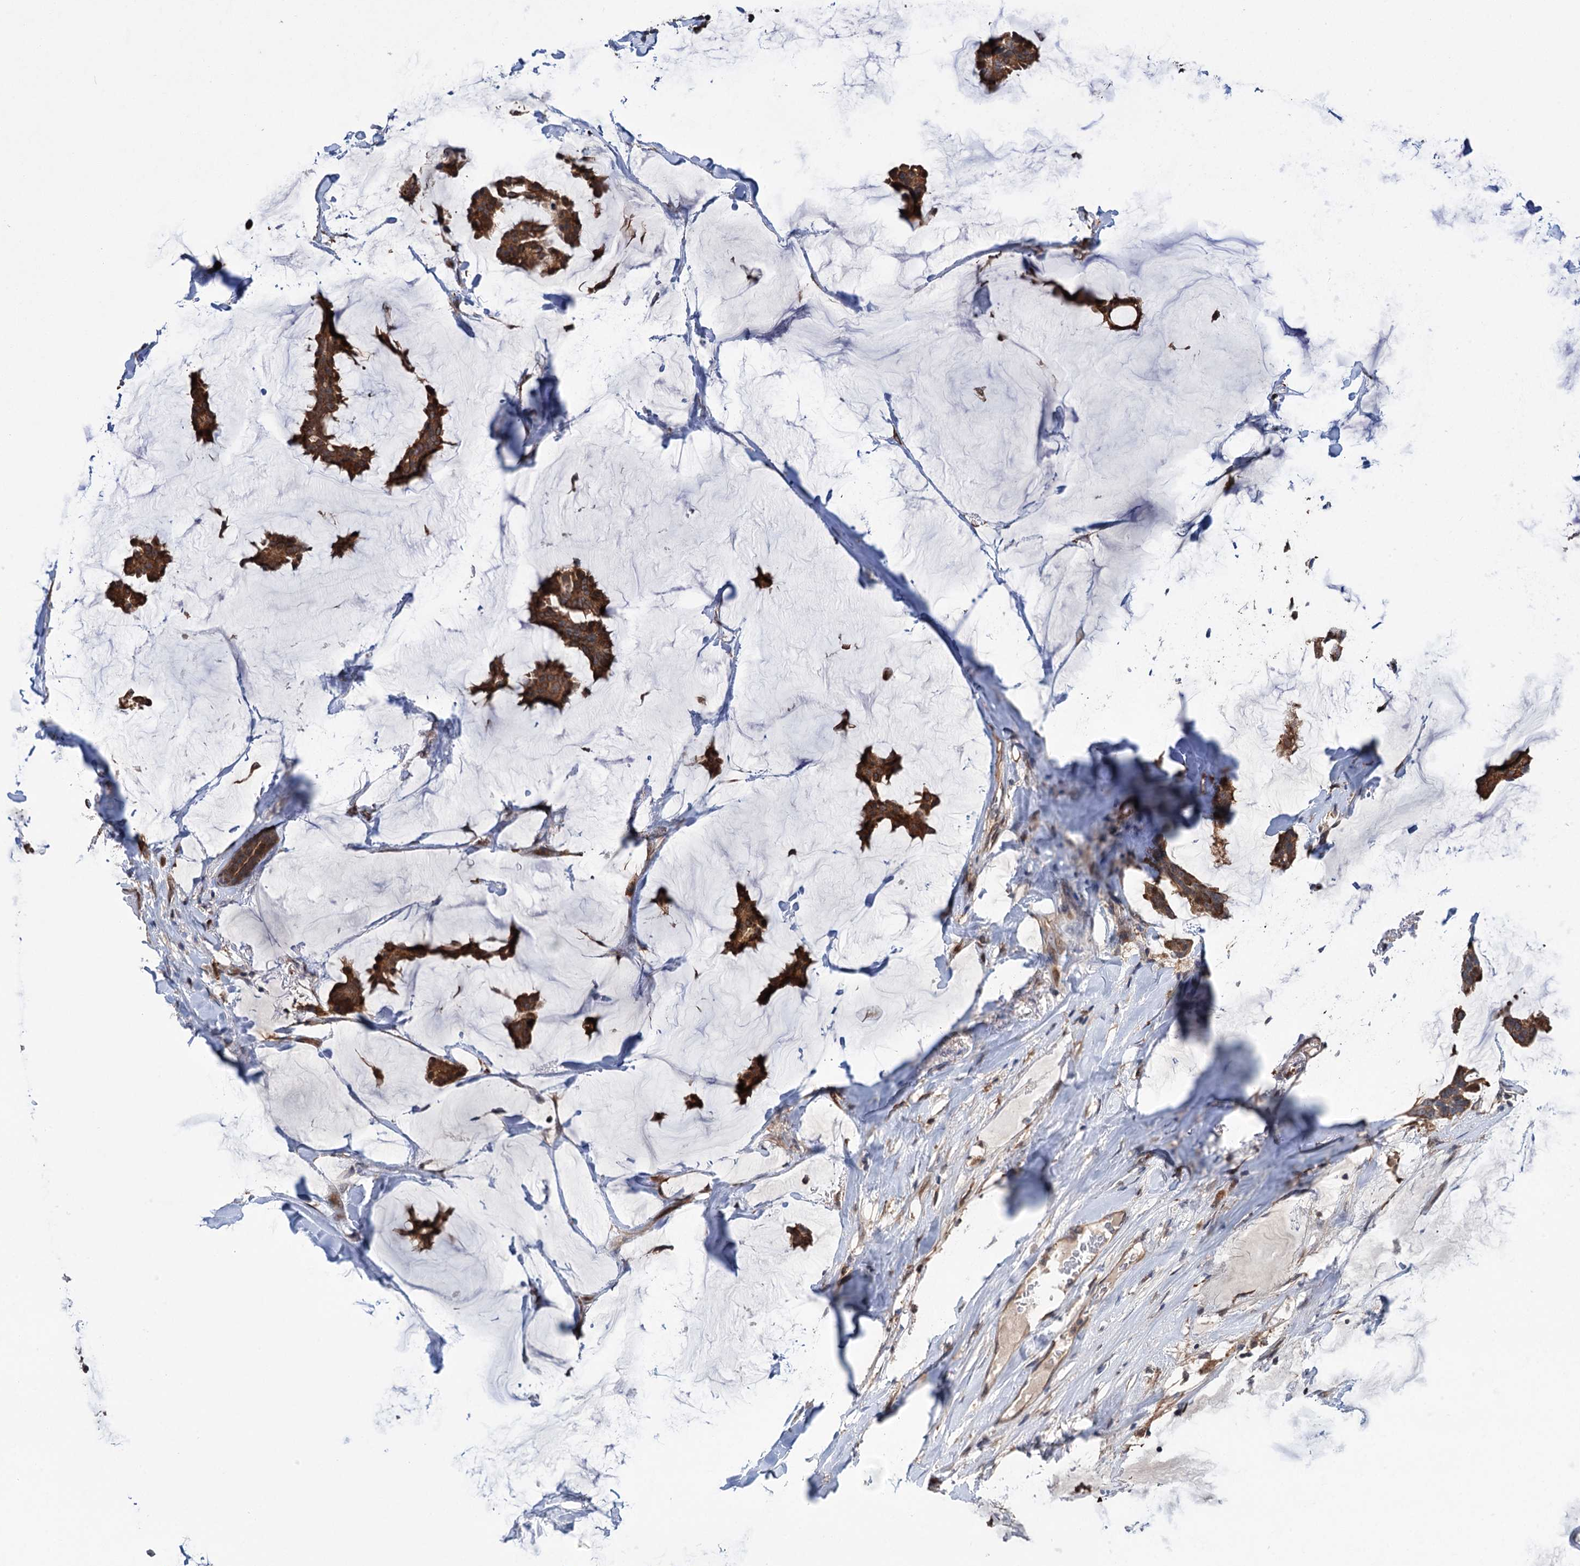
{"staining": {"intensity": "strong", "quantity": ">75%", "location": "cytoplasmic/membranous"}, "tissue": "breast cancer", "cell_type": "Tumor cells", "image_type": "cancer", "snomed": [{"axis": "morphology", "description": "Duct carcinoma"}, {"axis": "topography", "description": "Breast"}], "caption": "IHC (DAB) staining of human infiltrating ductal carcinoma (breast) demonstrates strong cytoplasmic/membranous protein expression in about >75% of tumor cells. The staining is performed using DAB brown chromogen to label protein expression. The nuclei are counter-stained blue using hematoxylin.", "gene": "NCAPD2", "patient": {"sex": "female", "age": 93}}